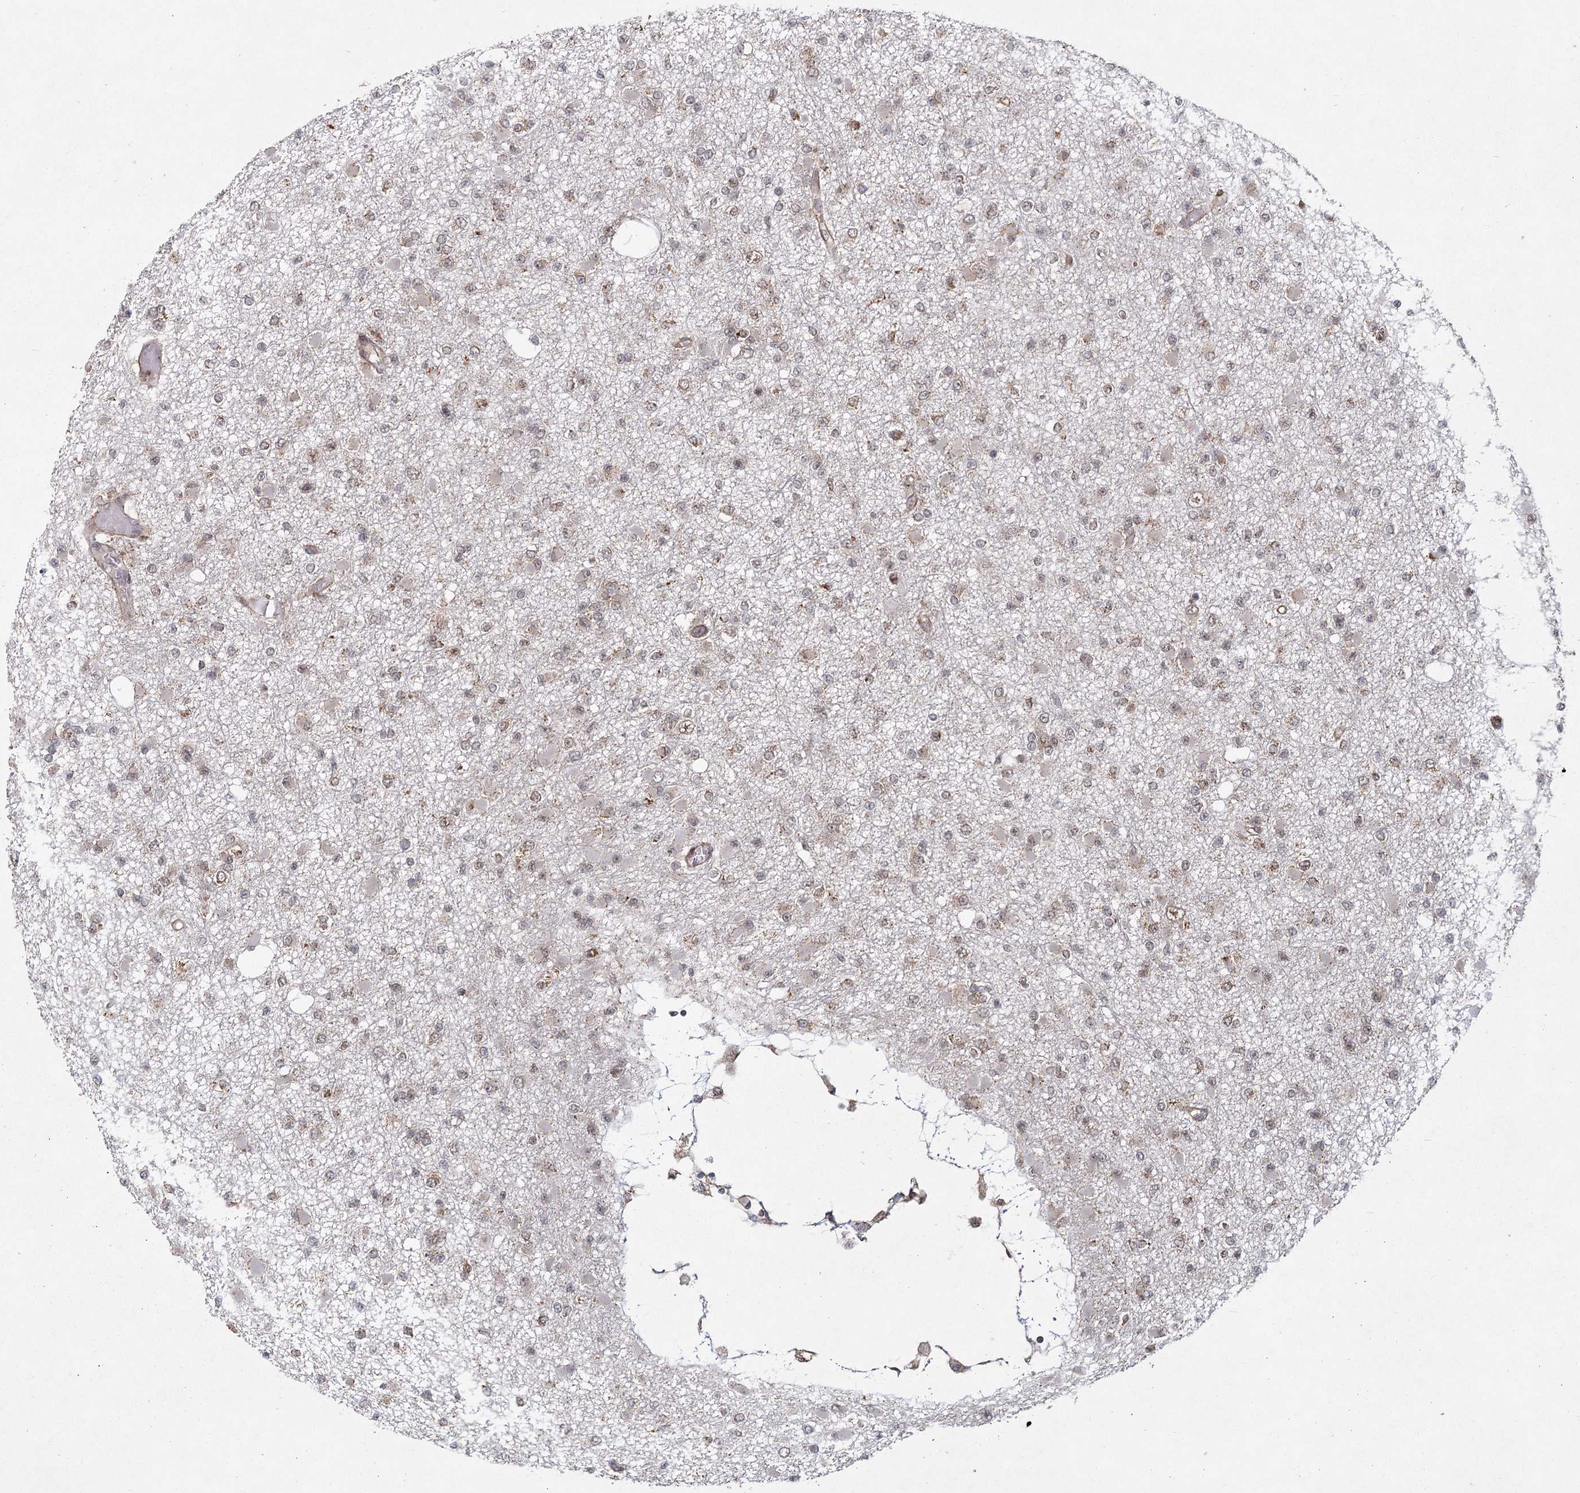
{"staining": {"intensity": "weak", "quantity": "25%-75%", "location": "nuclear"}, "tissue": "glioma", "cell_type": "Tumor cells", "image_type": "cancer", "snomed": [{"axis": "morphology", "description": "Glioma, malignant, Low grade"}, {"axis": "topography", "description": "Brain"}], "caption": "Weak nuclear staining is seen in approximately 25%-75% of tumor cells in glioma.", "gene": "ZCCHC24", "patient": {"sex": "female", "age": 22}}